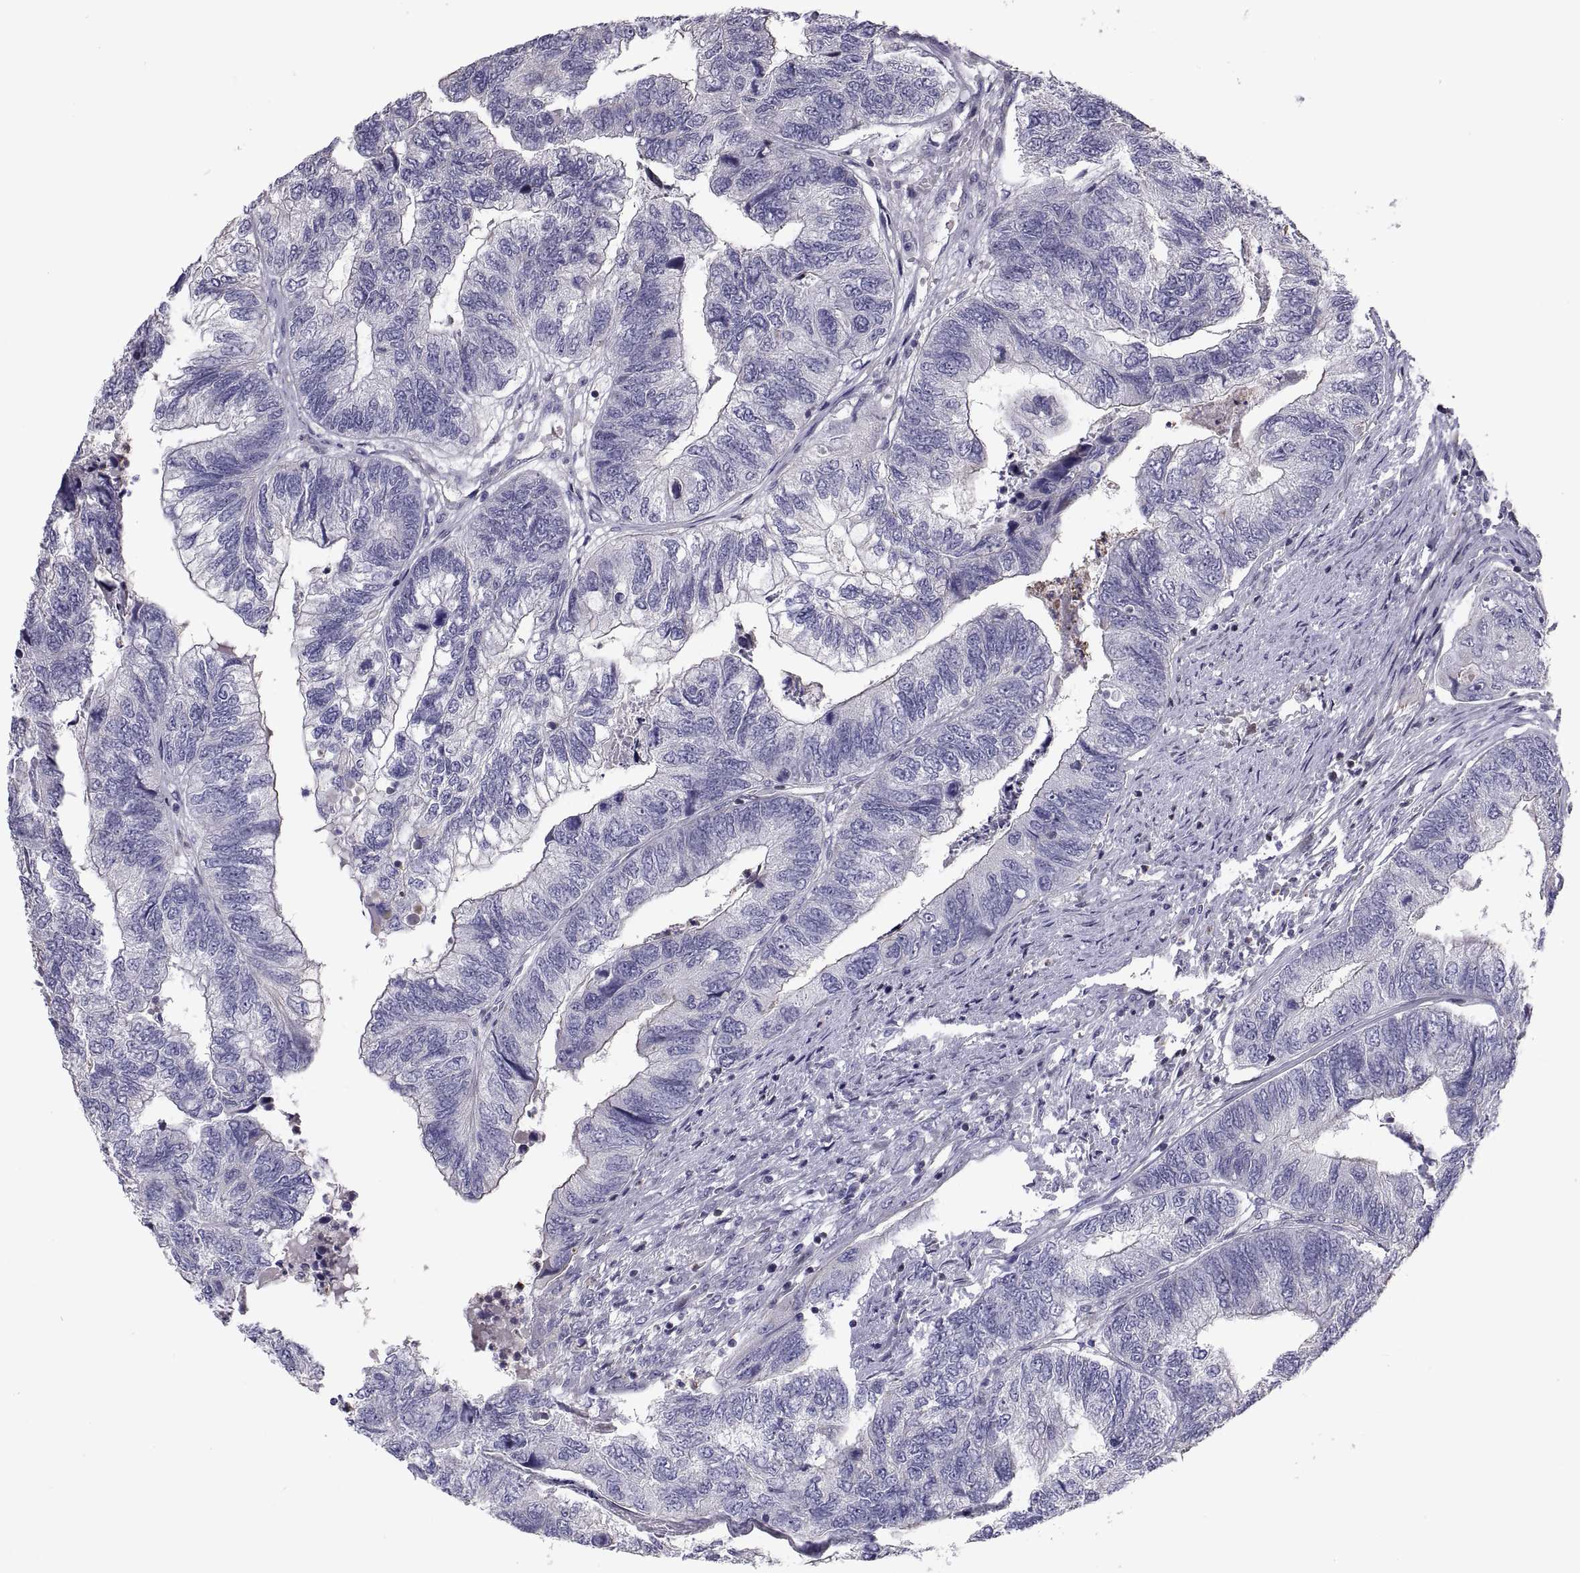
{"staining": {"intensity": "negative", "quantity": "none", "location": "none"}, "tissue": "colorectal cancer", "cell_type": "Tumor cells", "image_type": "cancer", "snomed": [{"axis": "morphology", "description": "Adenocarcinoma, NOS"}, {"axis": "topography", "description": "Colon"}], "caption": "Tumor cells are negative for protein expression in human colorectal cancer.", "gene": "ANO1", "patient": {"sex": "female", "age": 67}}